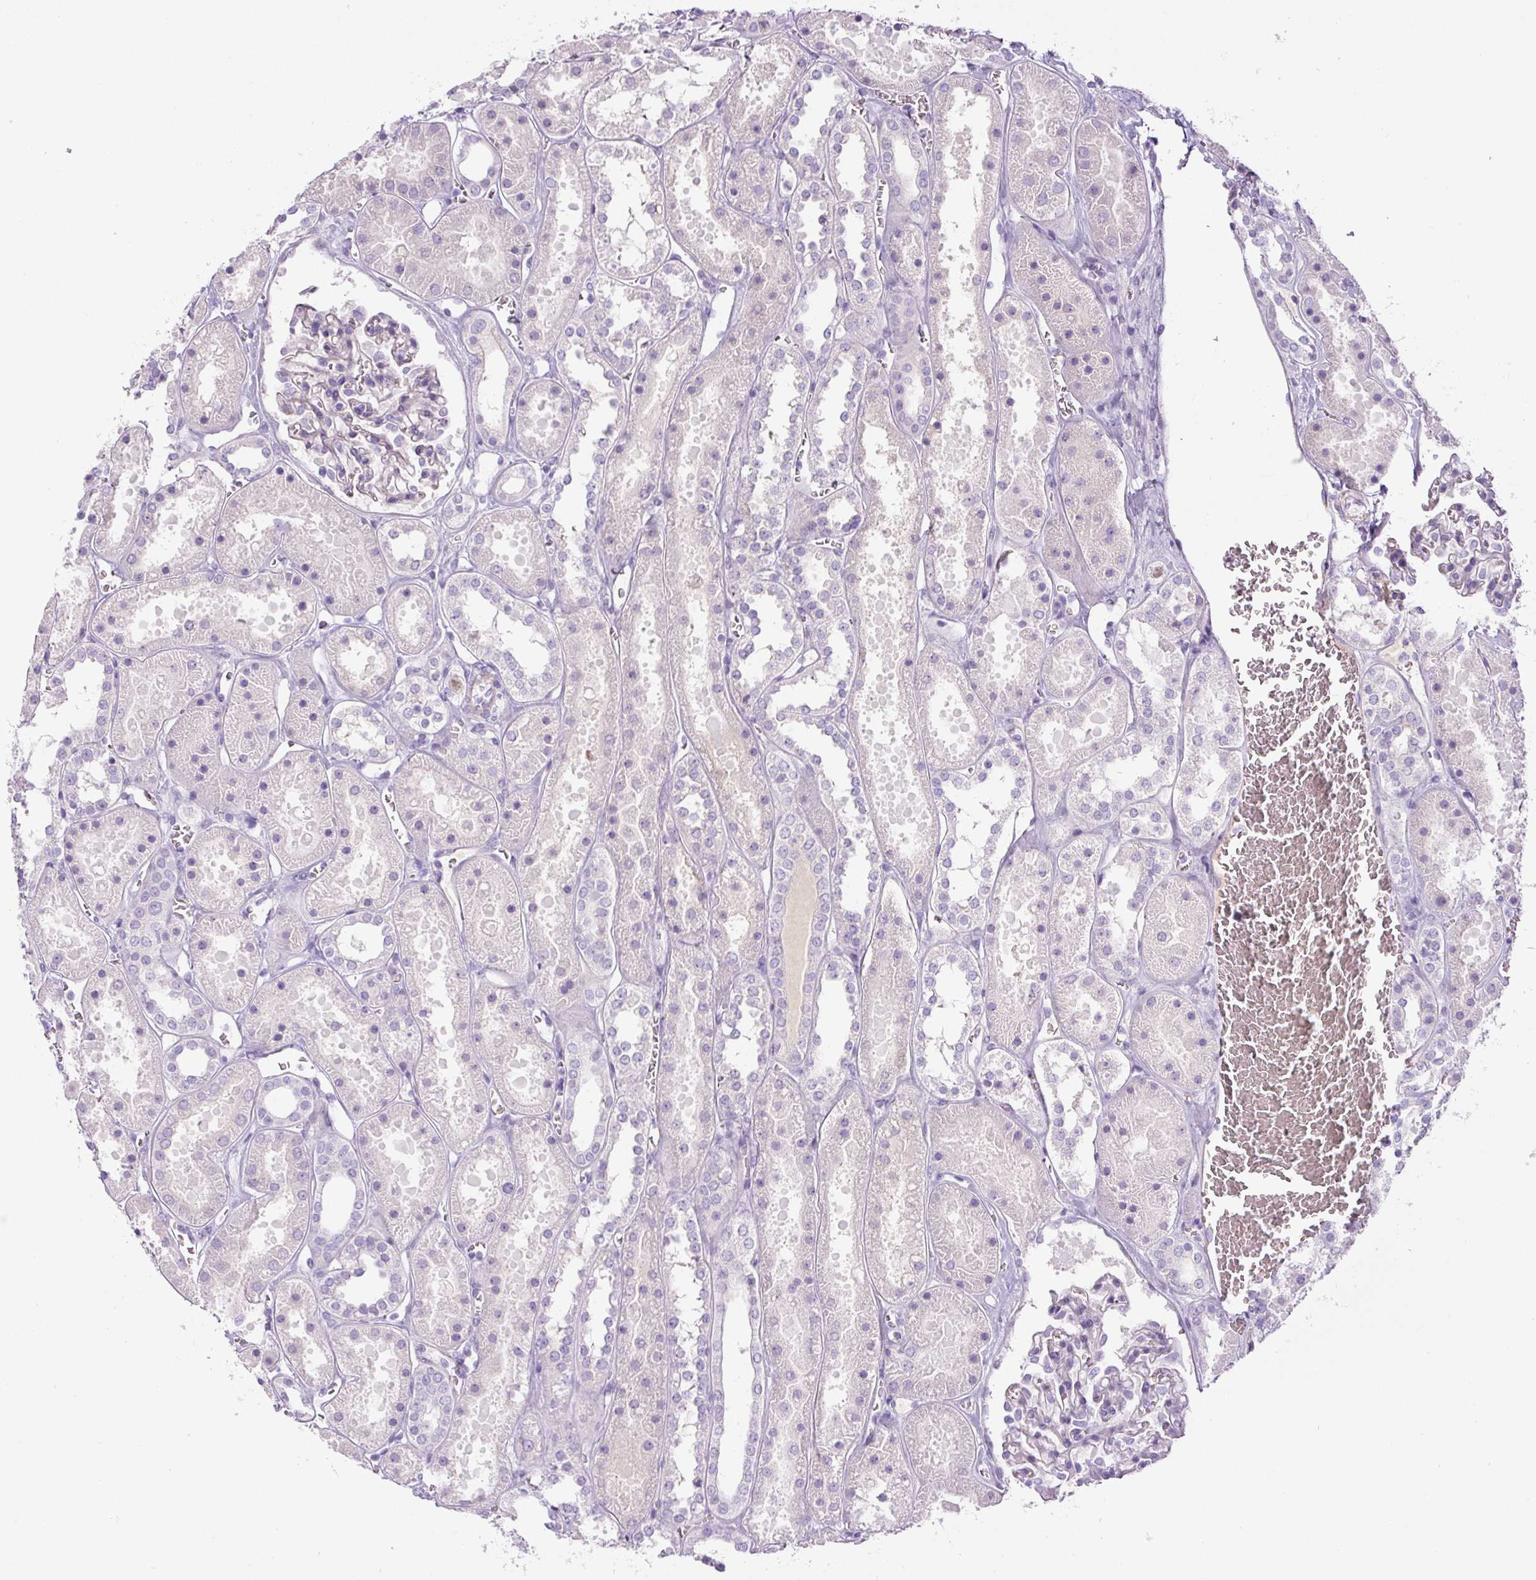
{"staining": {"intensity": "negative", "quantity": "none", "location": "none"}, "tissue": "kidney", "cell_type": "Cells in glomeruli", "image_type": "normal", "snomed": [{"axis": "morphology", "description": "Normal tissue, NOS"}, {"axis": "topography", "description": "Kidney"}], "caption": "A histopathology image of kidney stained for a protein exhibits no brown staining in cells in glomeruli.", "gene": "RSPO4", "patient": {"sex": "female", "age": 41}}